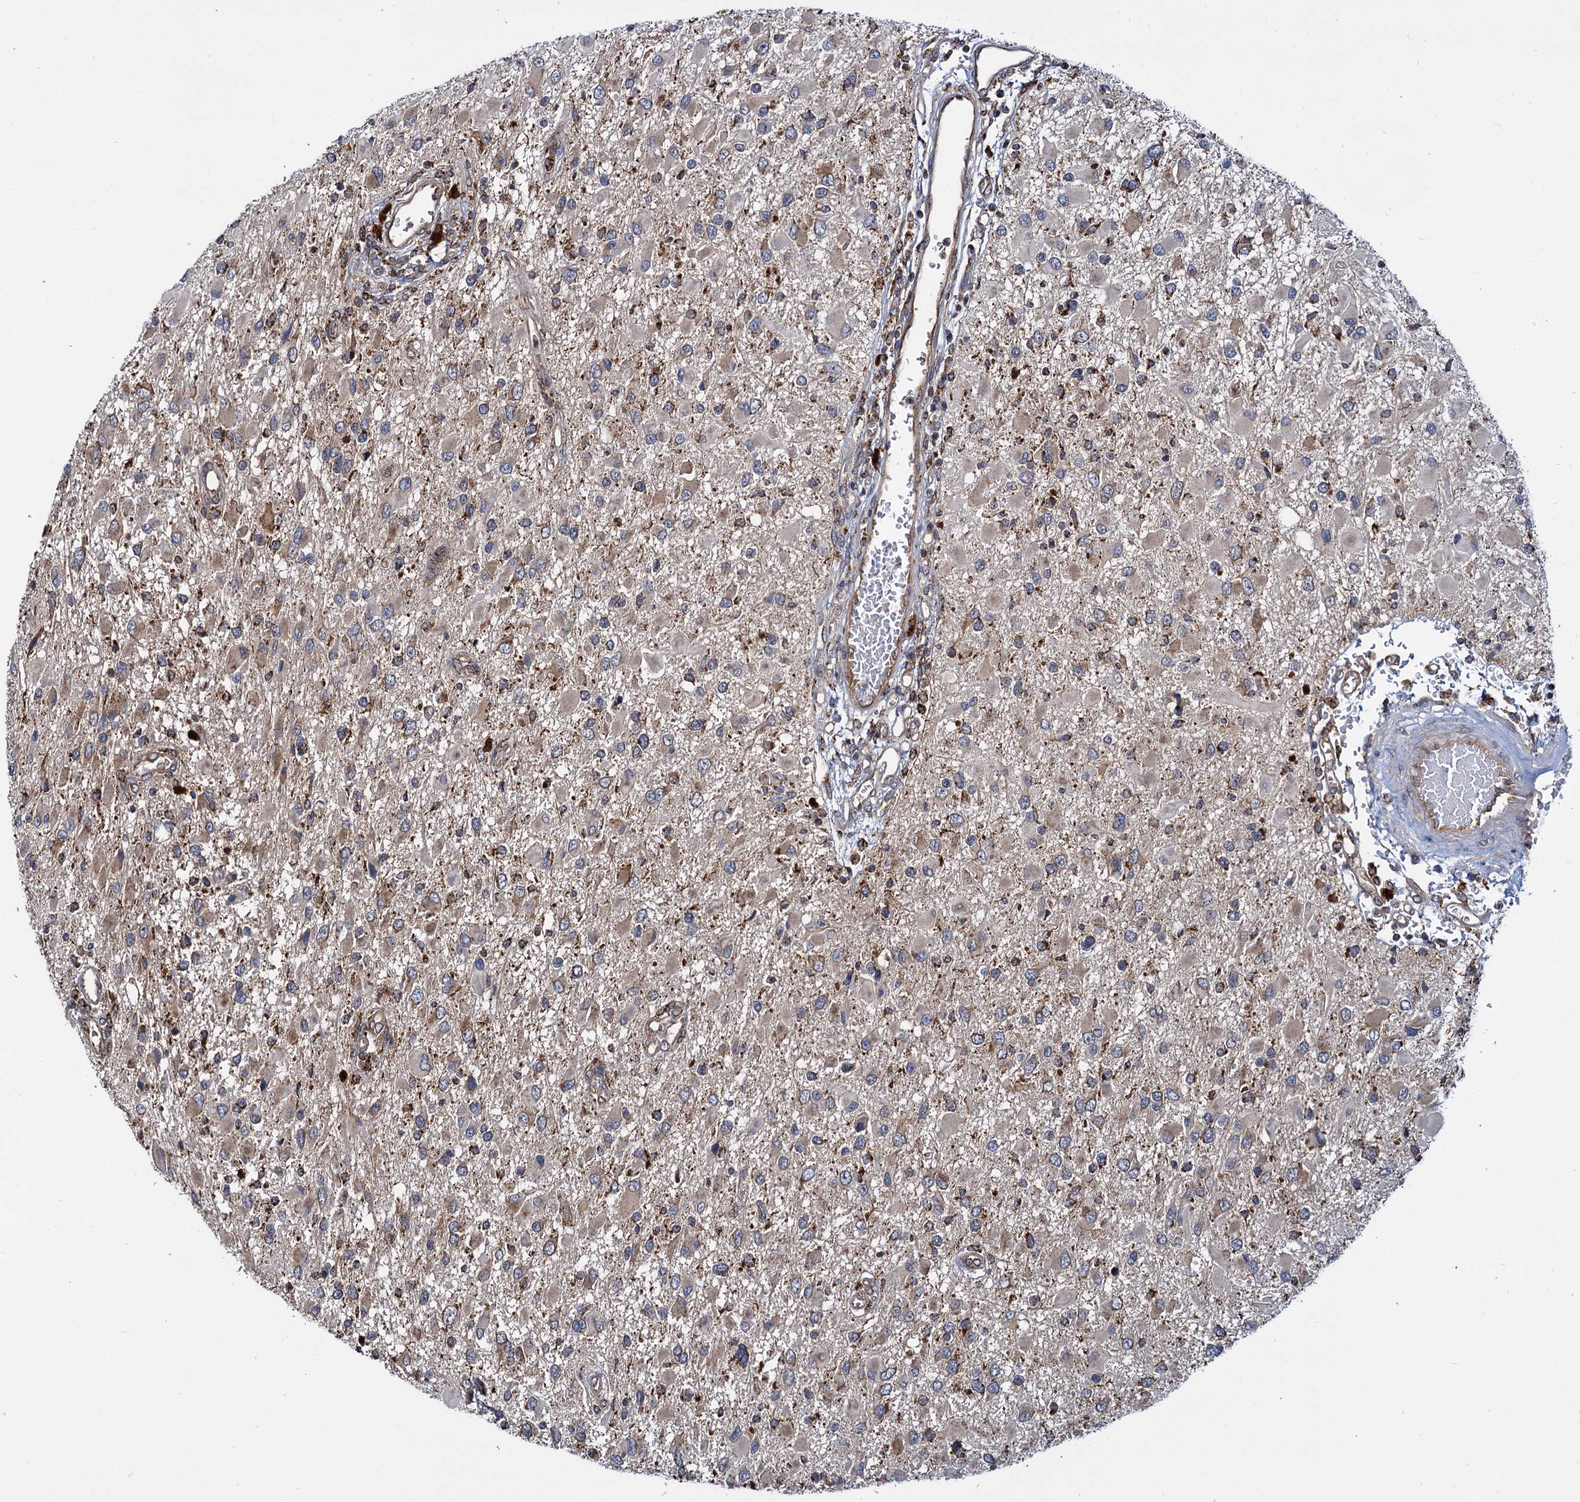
{"staining": {"intensity": "weak", "quantity": ">75%", "location": "cytoplasmic/membranous"}, "tissue": "glioma", "cell_type": "Tumor cells", "image_type": "cancer", "snomed": [{"axis": "morphology", "description": "Glioma, malignant, High grade"}, {"axis": "topography", "description": "Brain"}], "caption": "This histopathology image demonstrates immunohistochemistry (IHC) staining of human malignant high-grade glioma, with low weak cytoplasmic/membranous expression in approximately >75% of tumor cells.", "gene": "UFM1", "patient": {"sex": "male", "age": 53}}